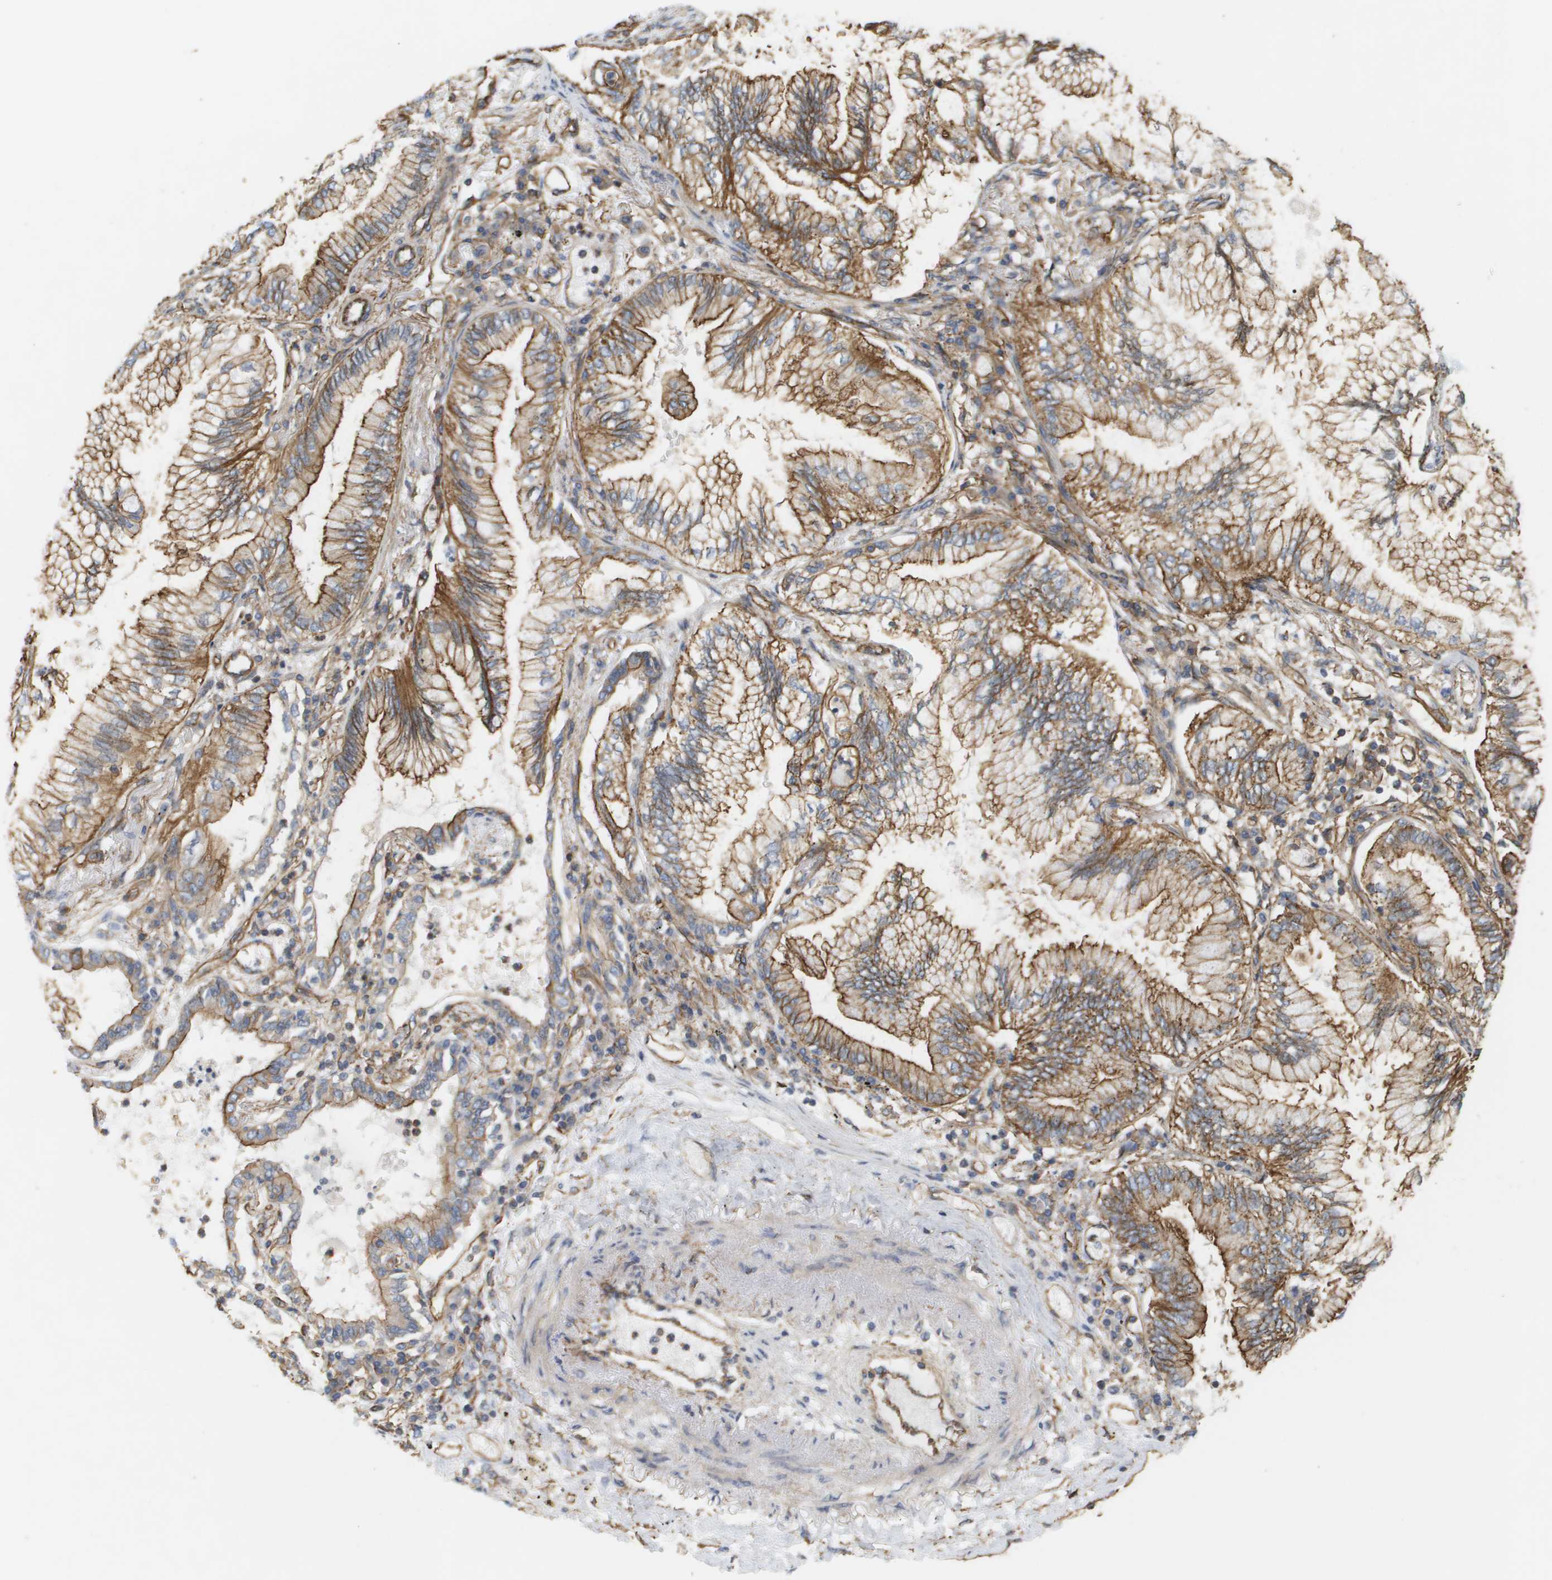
{"staining": {"intensity": "moderate", "quantity": ">75%", "location": "cytoplasmic/membranous"}, "tissue": "lung cancer", "cell_type": "Tumor cells", "image_type": "cancer", "snomed": [{"axis": "morphology", "description": "Normal tissue, NOS"}, {"axis": "morphology", "description": "Adenocarcinoma, NOS"}, {"axis": "topography", "description": "Bronchus"}, {"axis": "topography", "description": "Lung"}], "caption": "A brown stain labels moderate cytoplasmic/membranous expression of a protein in human adenocarcinoma (lung) tumor cells. (DAB (3,3'-diaminobenzidine) = brown stain, brightfield microscopy at high magnification).", "gene": "SGMS2", "patient": {"sex": "female", "age": 70}}